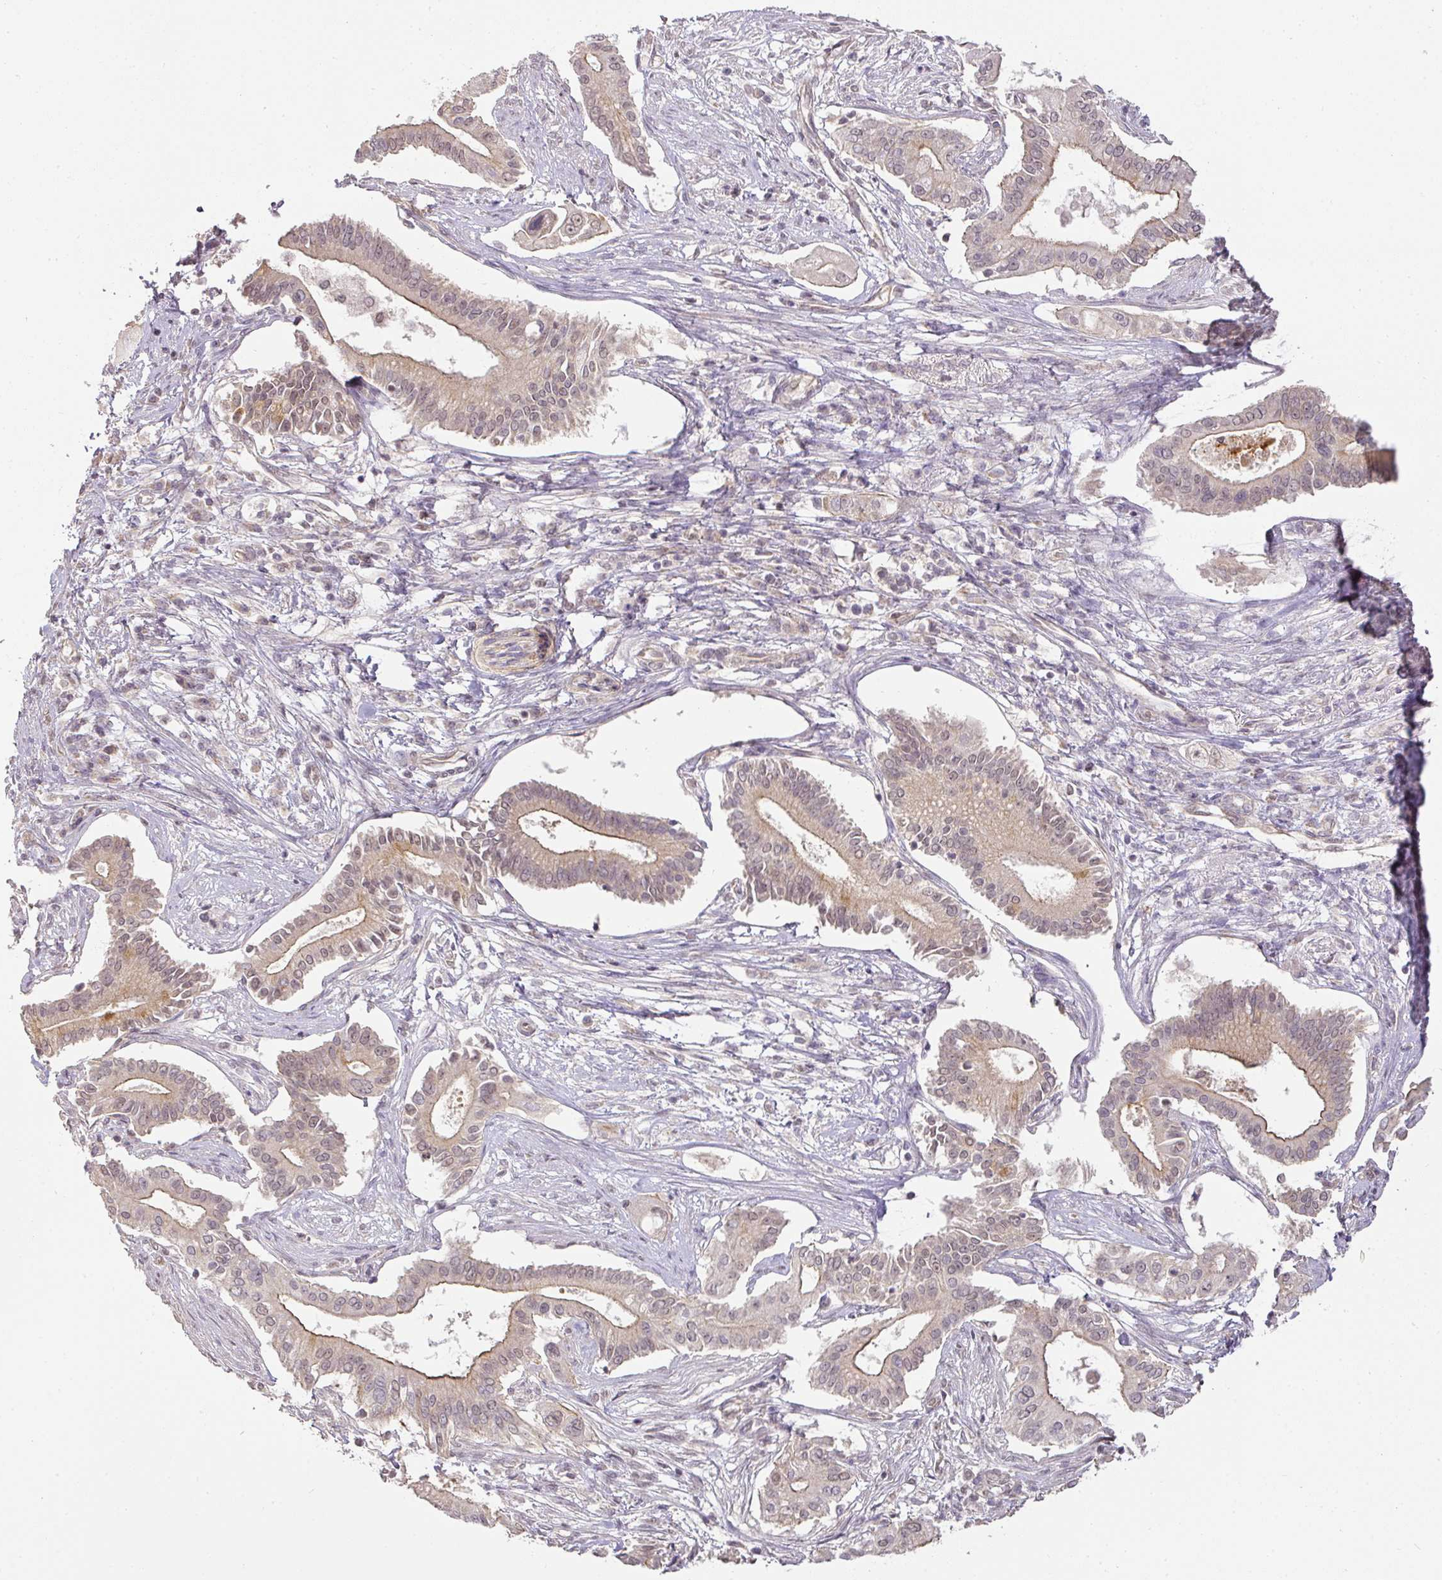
{"staining": {"intensity": "weak", "quantity": "25%-75%", "location": "cytoplasmic/membranous,nuclear"}, "tissue": "pancreatic cancer", "cell_type": "Tumor cells", "image_type": "cancer", "snomed": [{"axis": "morphology", "description": "Adenocarcinoma, NOS"}, {"axis": "topography", "description": "Pancreas"}], "caption": "Tumor cells exhibit low levels of weak cytoplasmic/membranous and nuclear staining in approximately 25%-75% of cells in human pancreatic adenocarcinoma. The staining is performed using DAB (3,3'-diaminobenzidine) brown chromogen to label protein expression. The nuclei are counter-stained blue using hematoxylin.", "gene": "MYOM2", "patient": {"sex": "female", "age": 68}}